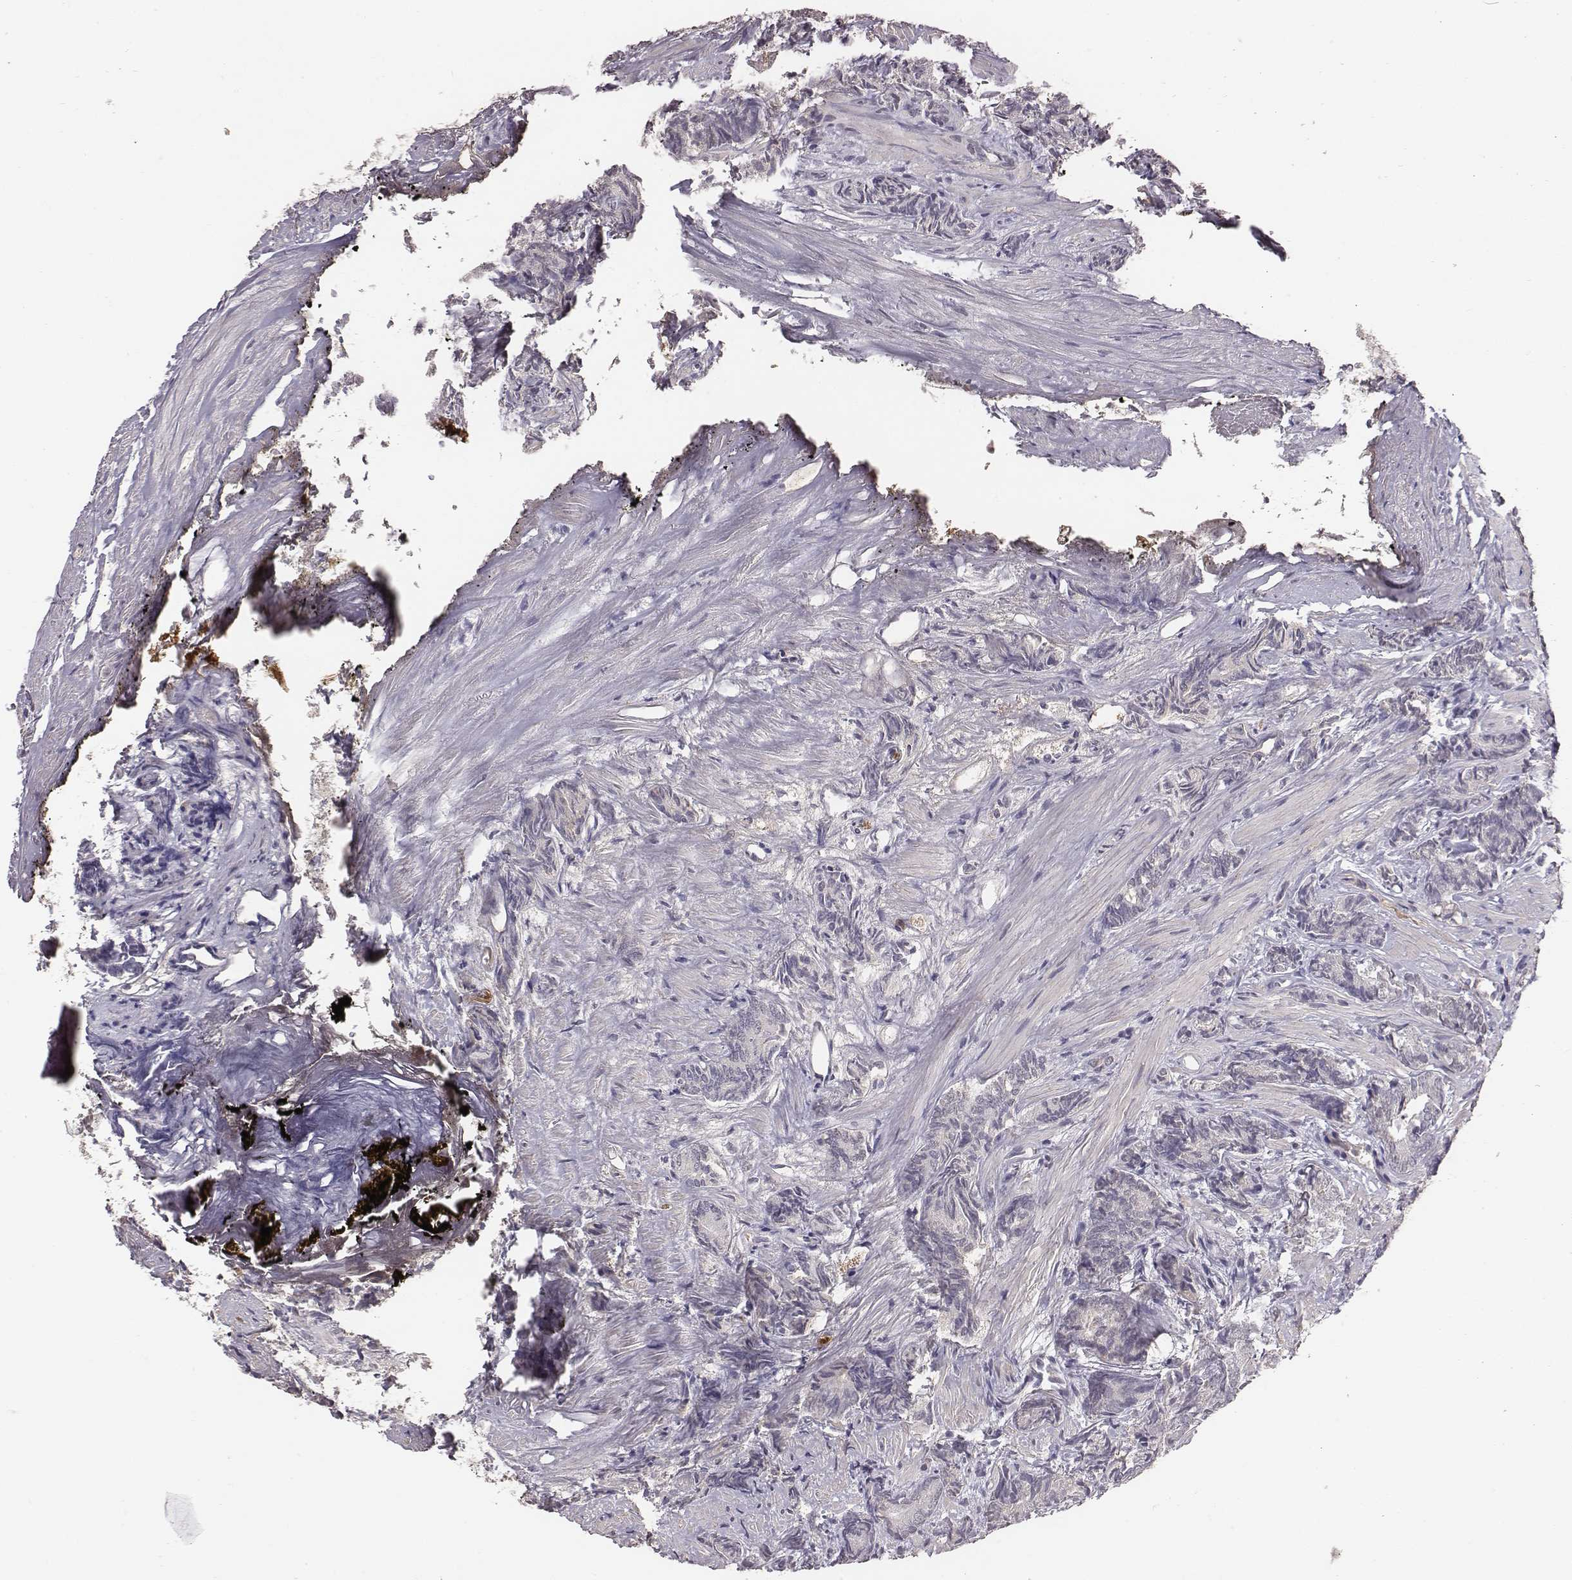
{"staining": {"intensity": "negative", "quantity": "none", "location": "none"}, "tissue": "prostate cancer", "cell_type": "Tumor cells", "image_type": "cancer", "snomed": [{"axis": "morphology", "description": "Adenocarcinoma, High grade"}, {"axis": "topography", "description": "Prostate"}], "caption": "Immunohistochemistry of human prostate cancer (high-grade adenocarcinoma) reveals no positivity in tumor cells. (DAB IHC with hematoxylin counter stain).", "gene": "SLC22A6", "patient": {"sex": "male", "age": 84}}